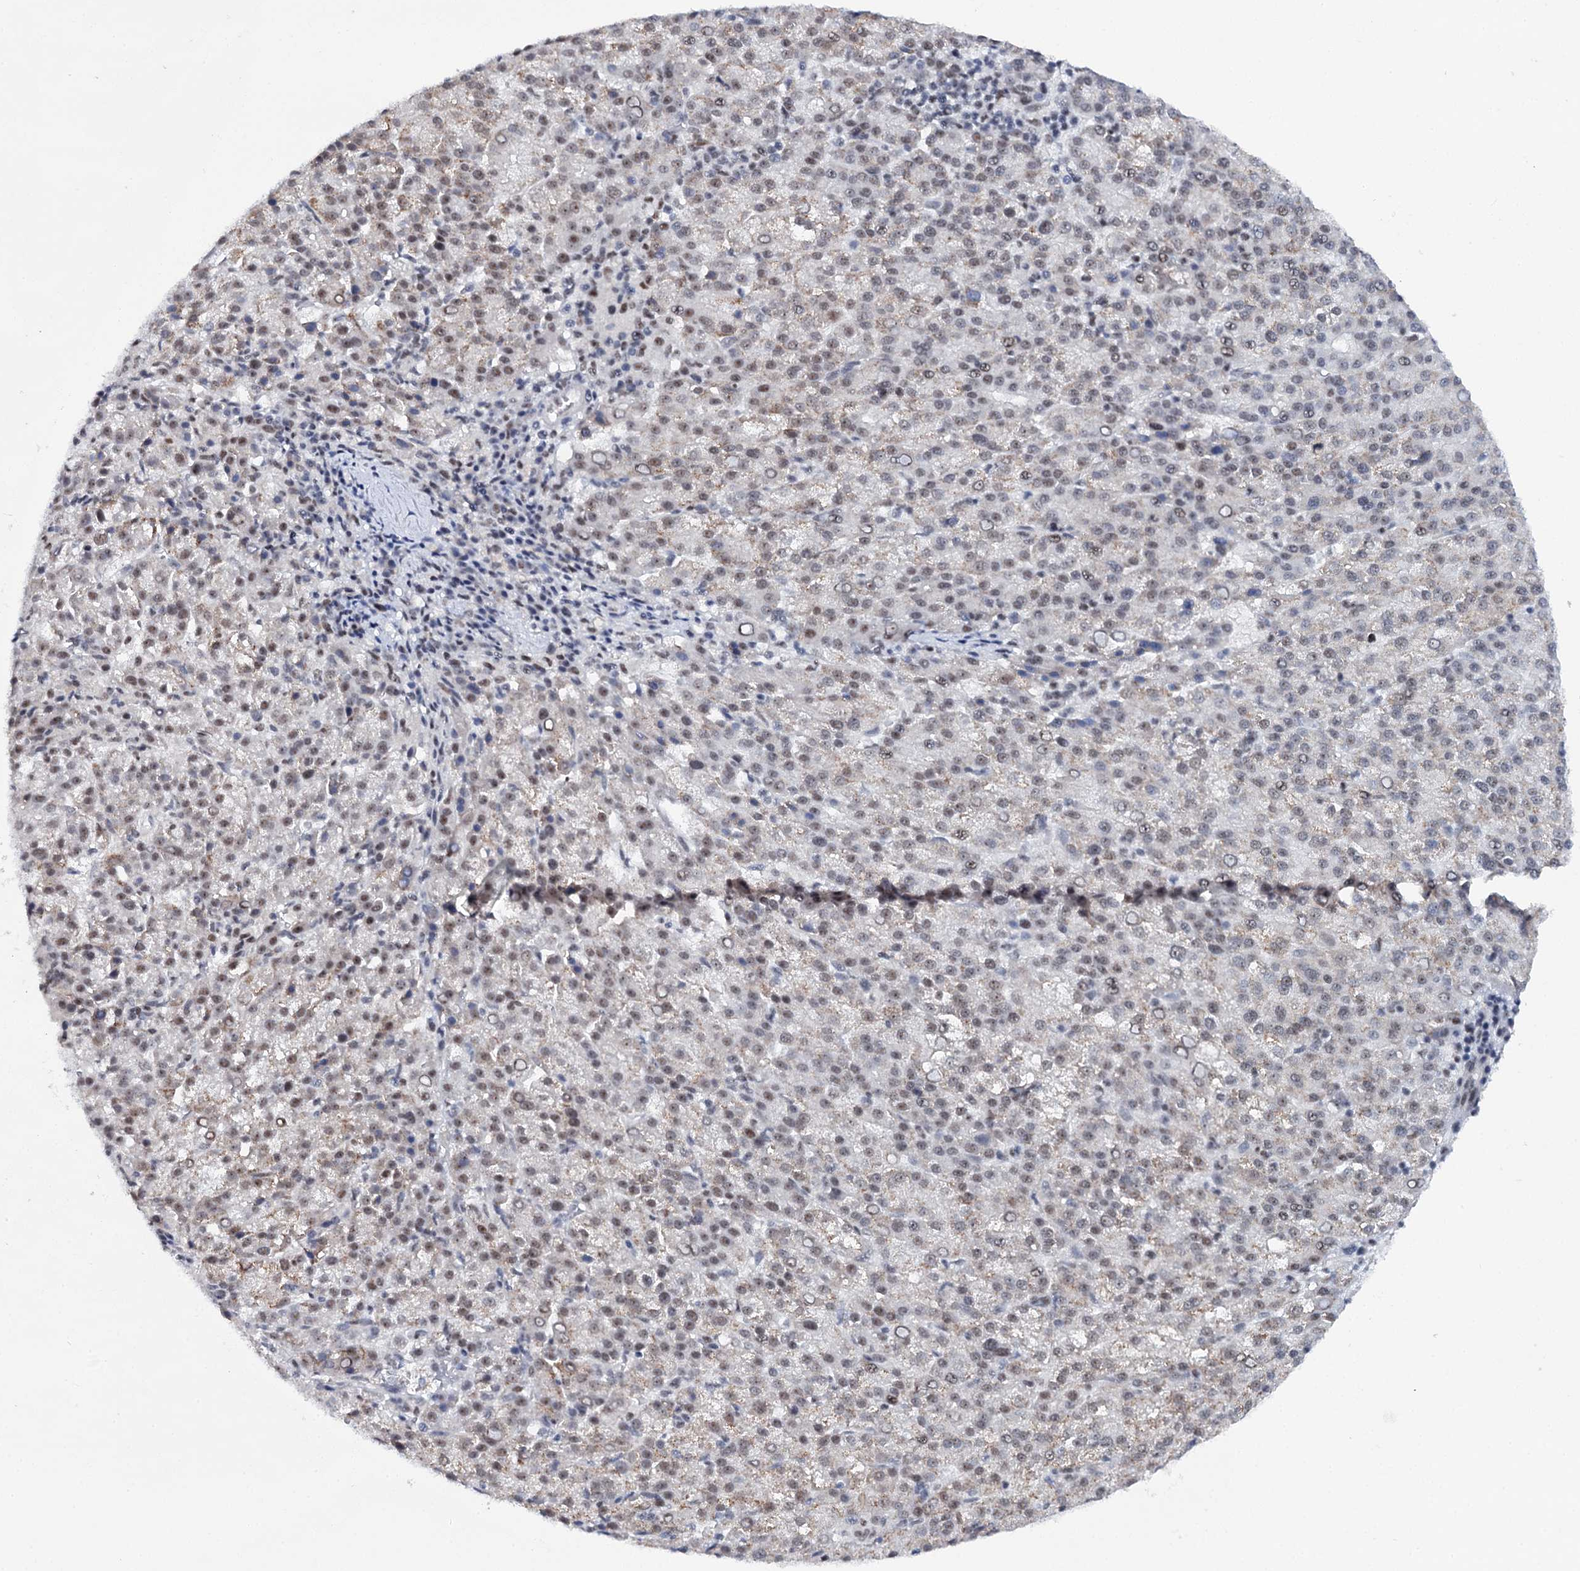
{"staining": {"intensity": "weak", "quantity": "25%-75%", "location": "nuclear"}, "tissue": "liver cancer", "cell_type": "Tumor cells", "image_type": "cancer", "snomed": [{"axis": "morphology", "description": "Carcinoma, Hepatocellular, NOS"}, {"axis": "topography", "description": "Liver"}], "caption": "Protein staining shows weak nuclear staining in approximately 25%-75% of tumor cells in liver cancer. The staining is performed using DAB brown chromogen to label protein expression. The nuclei are counter-stained blue using hematoxylin.", "gene": "BUD13", "patient": {"sex": "female", "age": 58}}